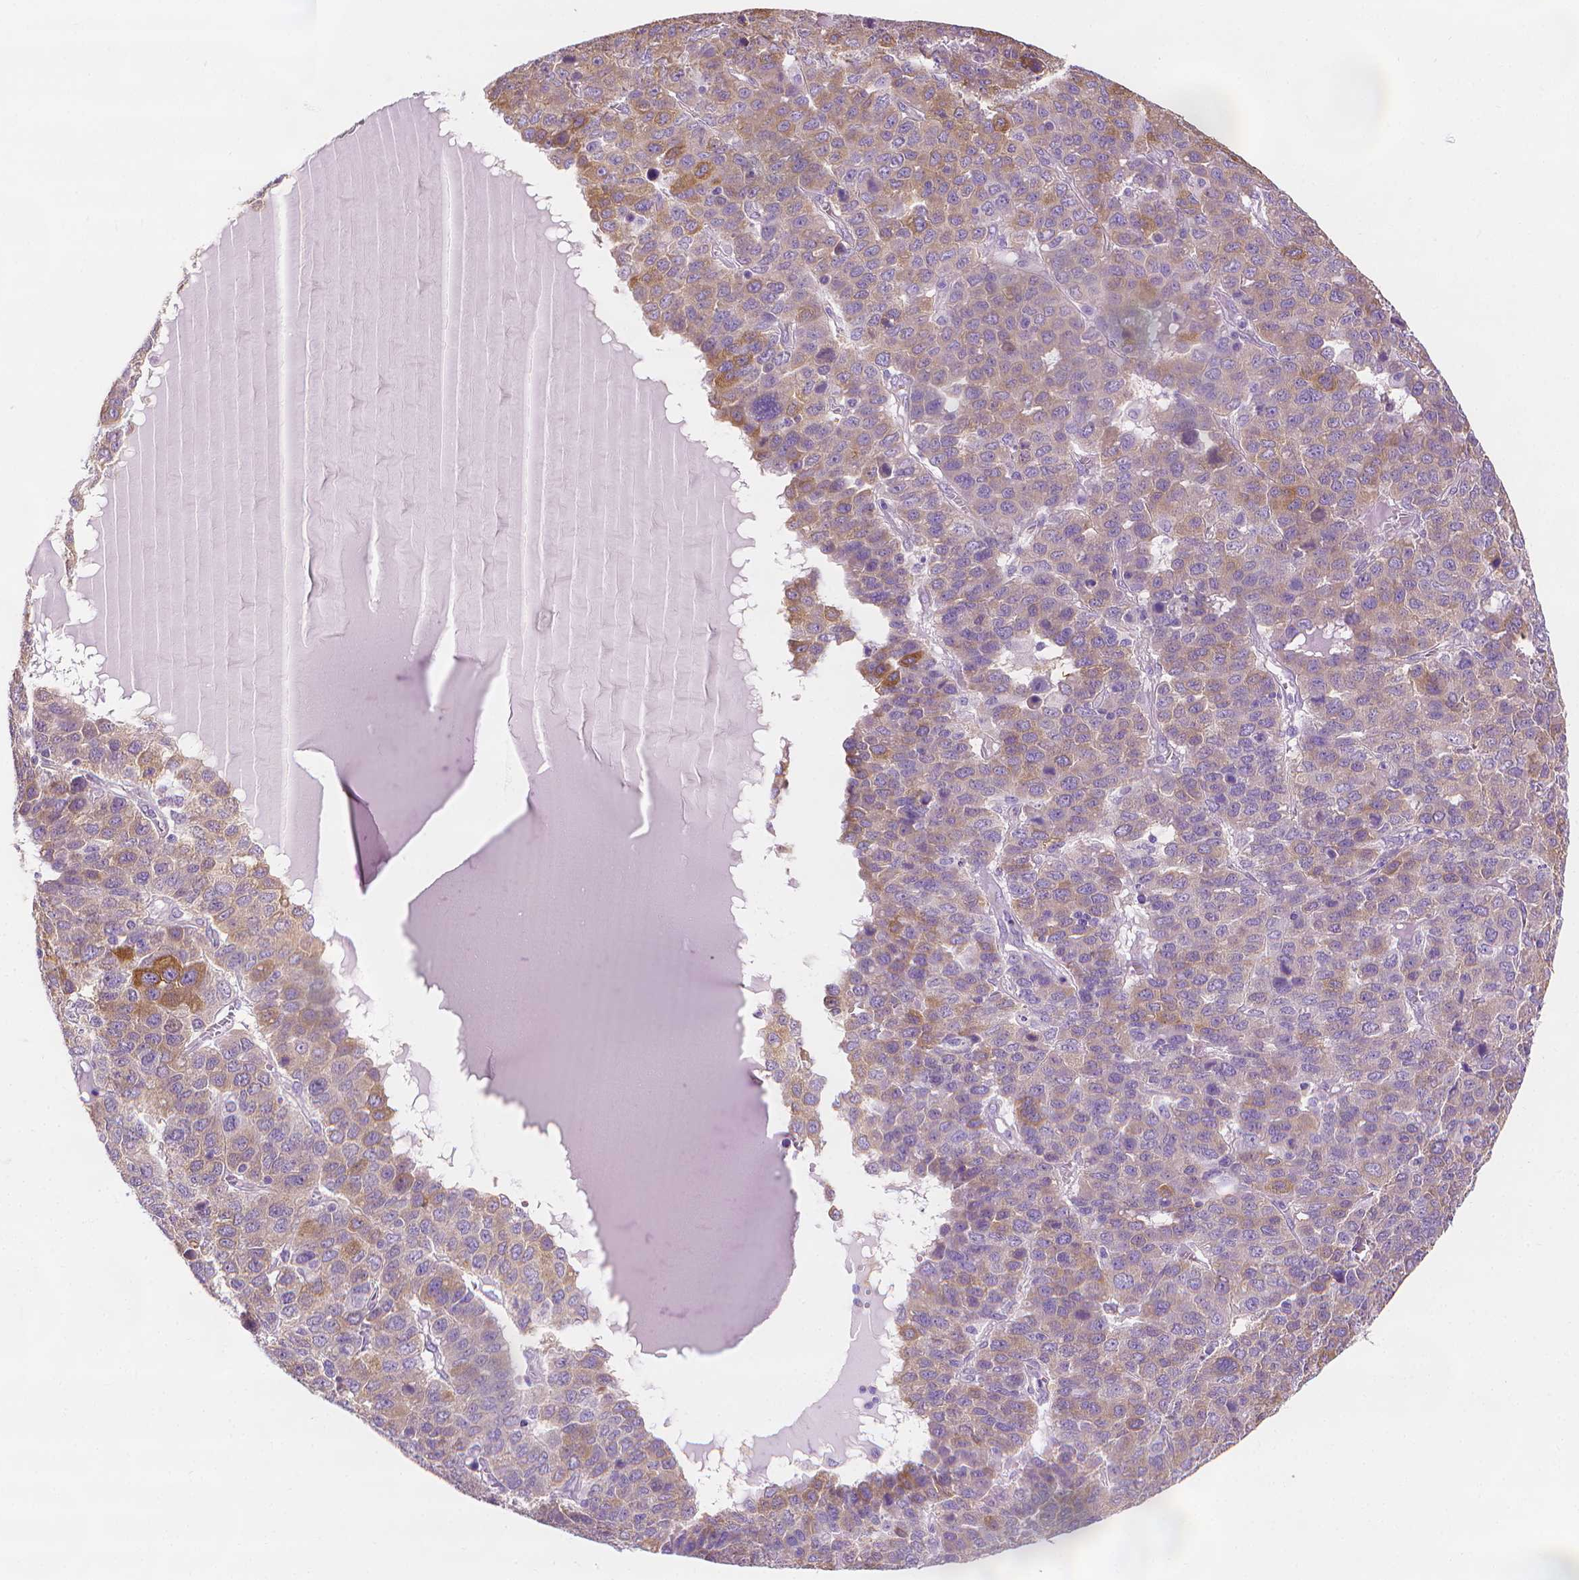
{"staining": {"intensity": "moderate", "quantity": "25%-75%", "location": "cytoplasmic/membranous"}, "tissue": "liver cancer", "cell_type": "Tumor cells", "image_type": "cancer", "snomed": [{"axis": "morphology", "description": "Carcinoma, Hepatocellular, NOS"}, {"axis": "topography", "description": "Liver"}], "caption": "Protein expression analysis of human hepatocellular carcinoma (liver) reveals moderate cytoplasmic/membranous staining in about 25%-75% of tumor cells.", "gene": "FASN", "patient": {"sex": "male", "age": 69}}